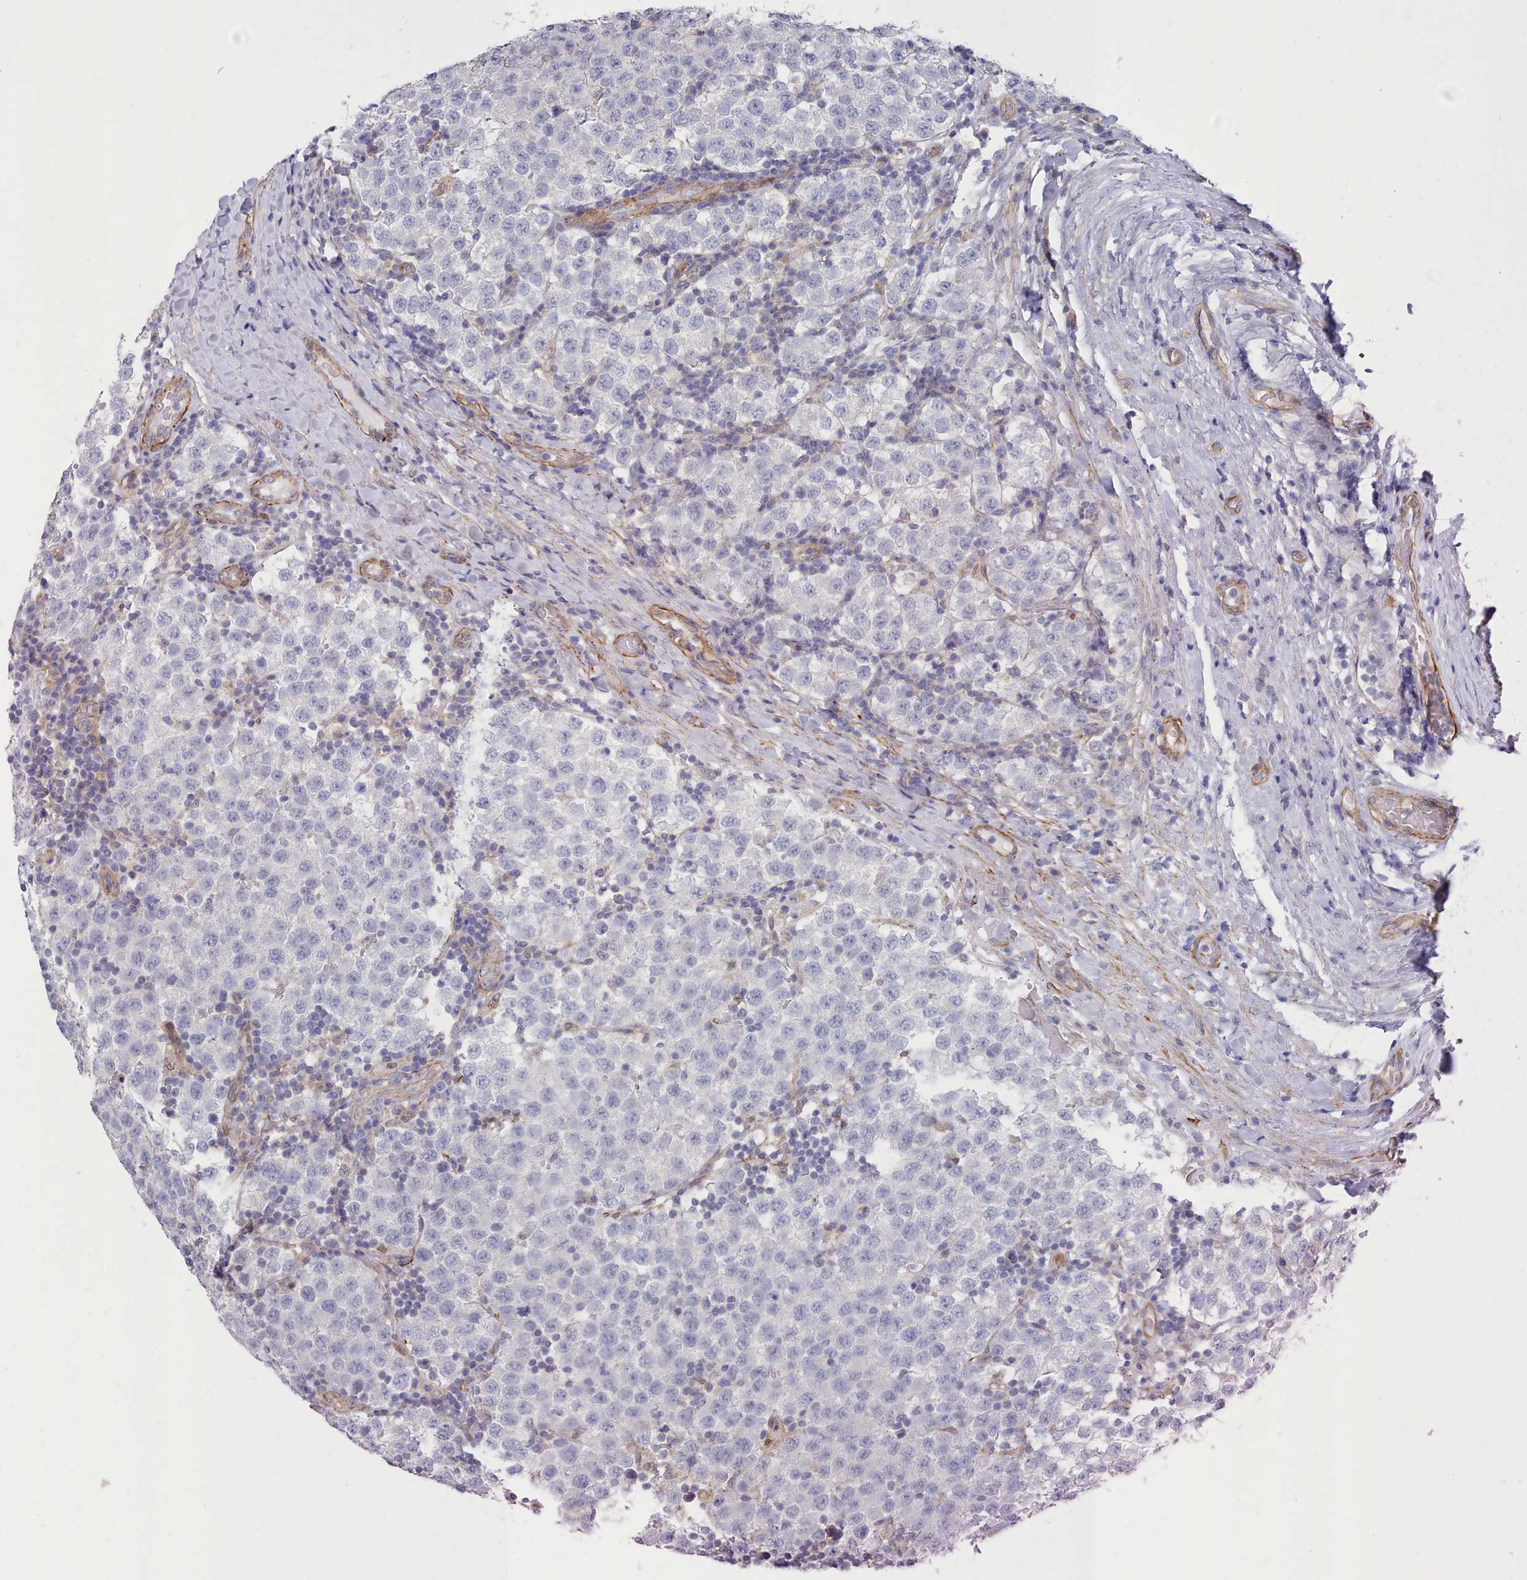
{"staining": {"intensity": "negative", "quantity": "none", "location": "none"}, "tissue": "testis cancer", "cell_type": "Tumor cells", "image_type": "cancer", "snomed": [{"axis": "morphology", "description": "Seminoma, NOS"}, {"axis": "topography", "description": "Testis"}], "caption": "Testis cancer was stained to show a protein in brown. There is no significant staining in tumor cells. Nuclei are stained in blue.", "gene": "G6PC1", "patient": {"sex": "male", "age": 34}}